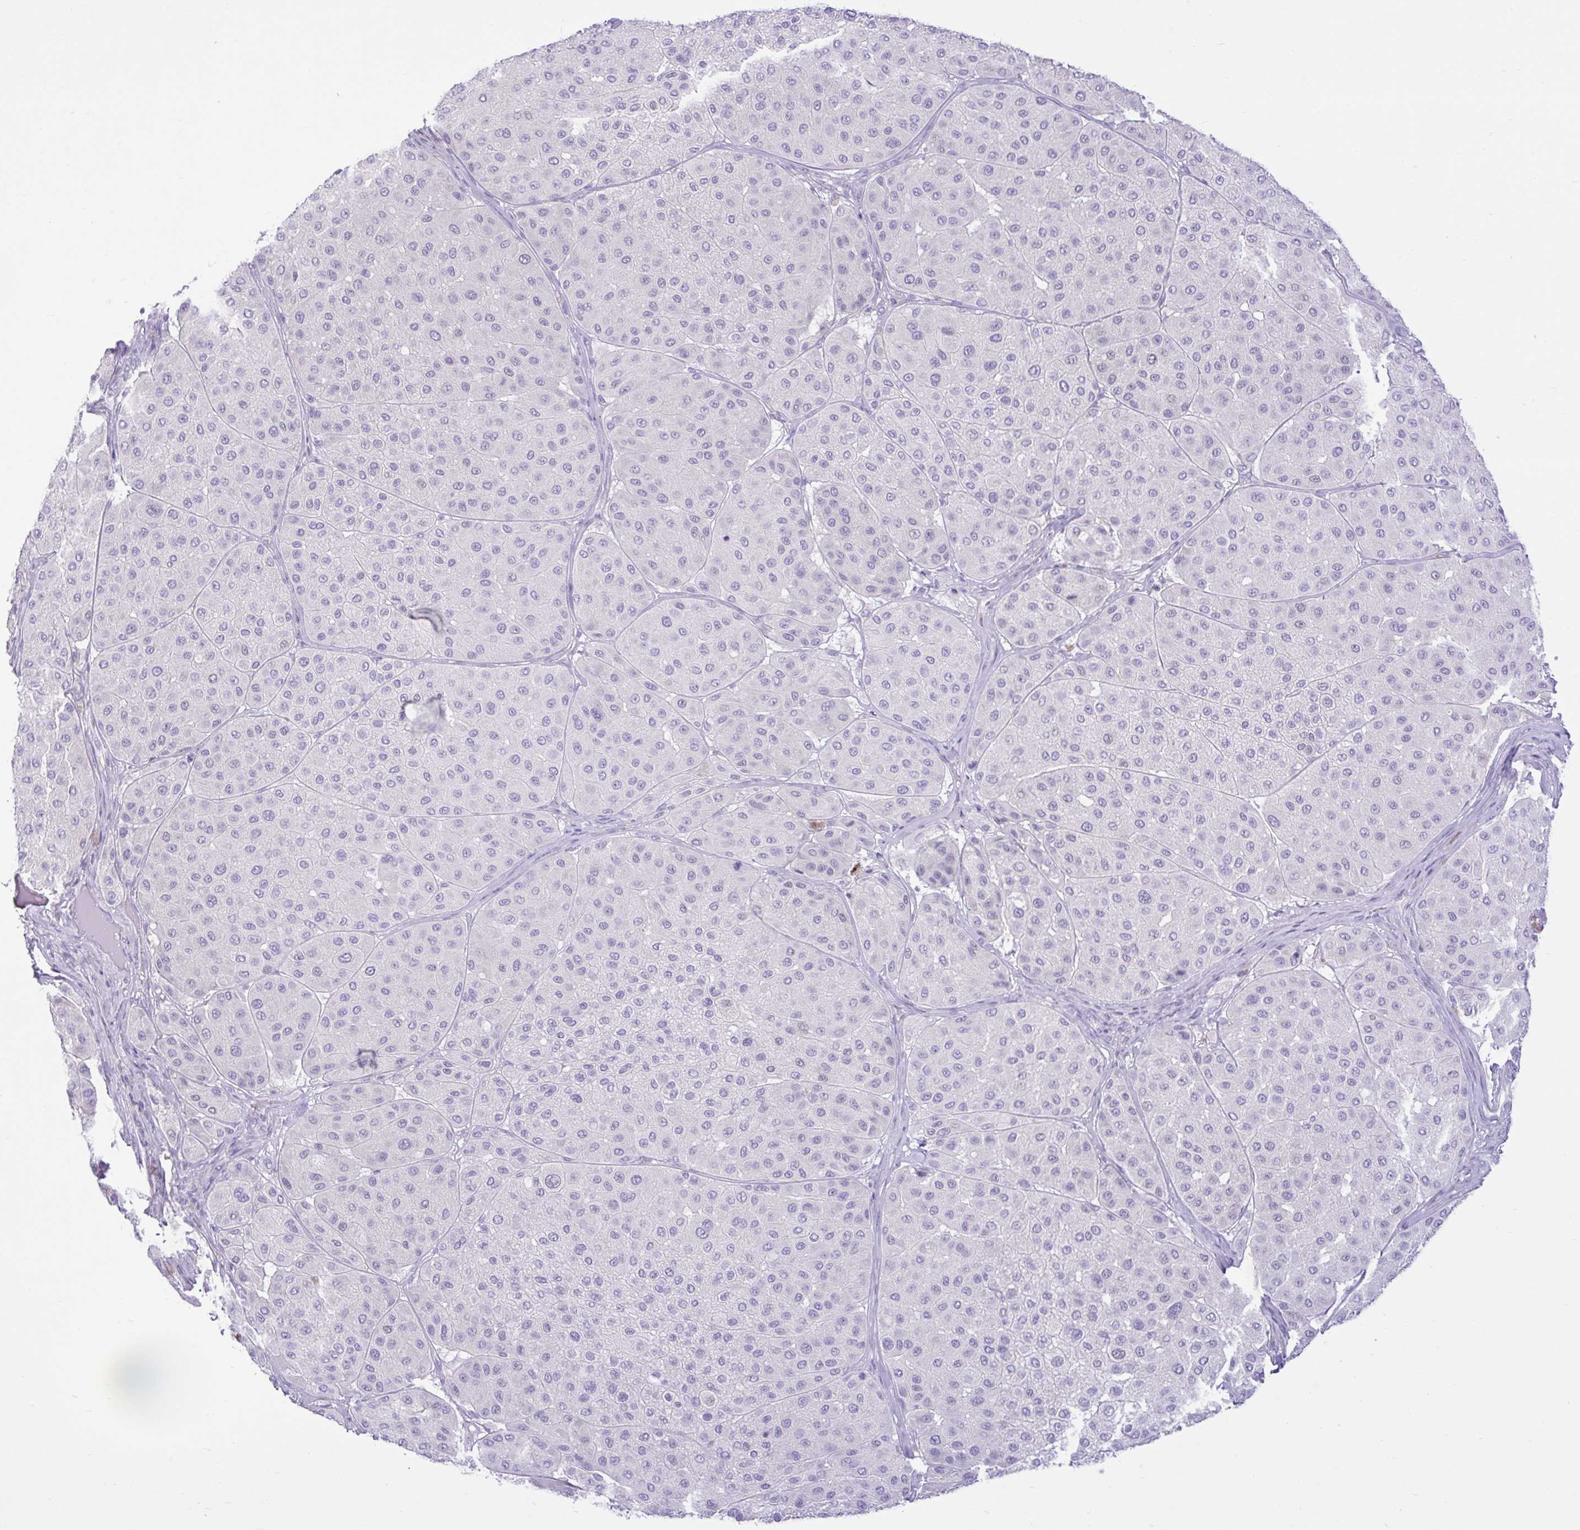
{"staining": {"intensity": "negative", "quantity": "none", "location": "none"}, "tissue": "melanoma", "cell_type": "Tumor cells", "image_type": "cancer", "snomed": [{"axis": "morphology", "description": "Malignant melanoma, Metastatic site"}, {"axis": "topography", "description": "Smooth muscle"}], "caption": "An image of melanoma stained for a protein reveals no brown staining in tumor cells.", "gene": "ZNF101", "patient": {"sex": "male", "age": 41}}